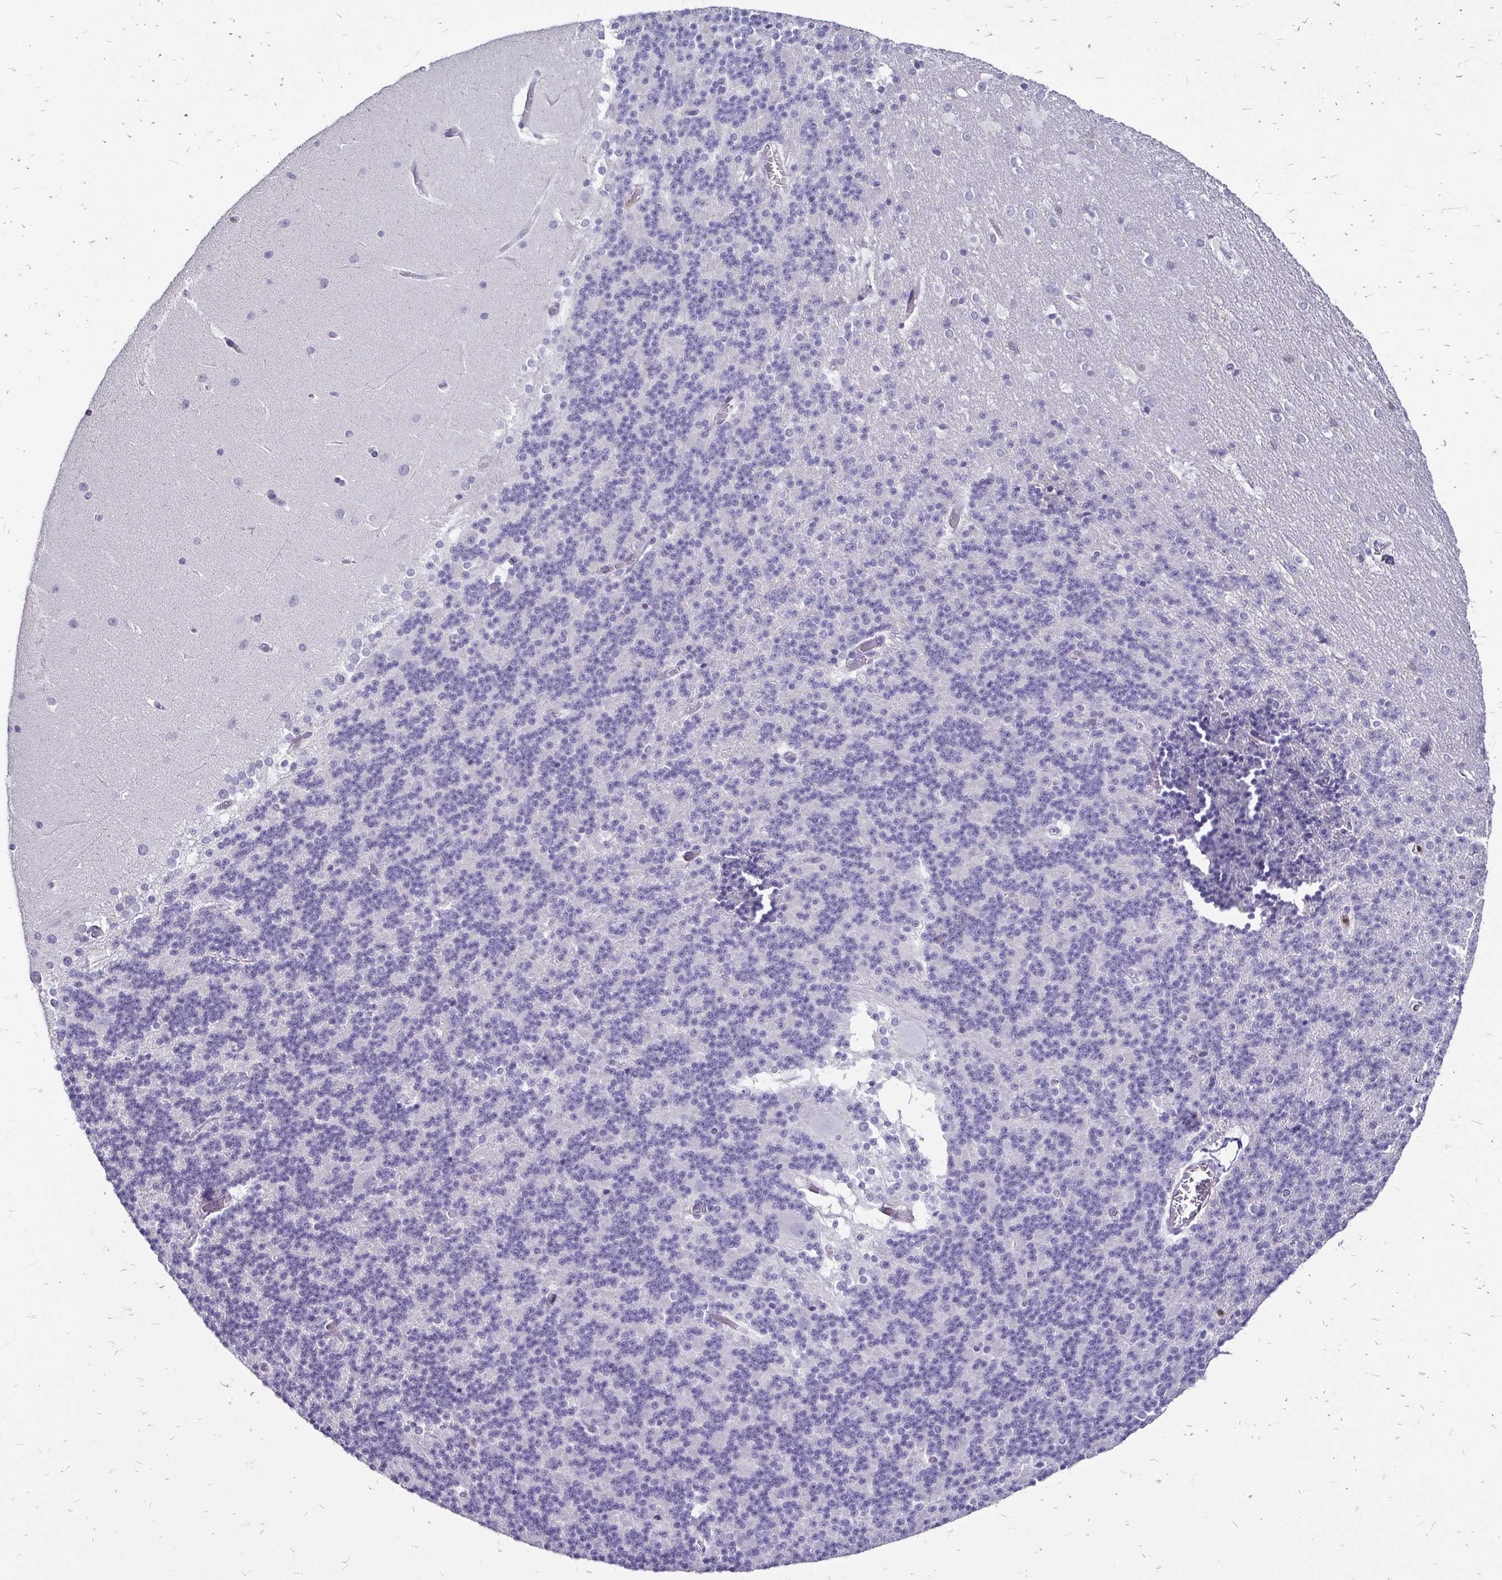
{"staining": {"intensity": "negative", "quantity": "none", "location": "none"}, "tissue": "cerebellum", "cell_type": "Cells in granular layer", "image_type": "normal", "snomed": [{"axis": "morphology", "description": "Normal tissue, NOS"}, {"axis": "topography", "description": "Cerebellum"}], "caption": "DAB (3,3'-diaminobenzidine) immunohistochemical staining of unremarkable human cerebellum displays no significant expression in cells in granular layer. (IHC, brightfield microscopy, high magnification).", "gene": "ZFP1", "patient": {"sex": "female", "age": 19}}